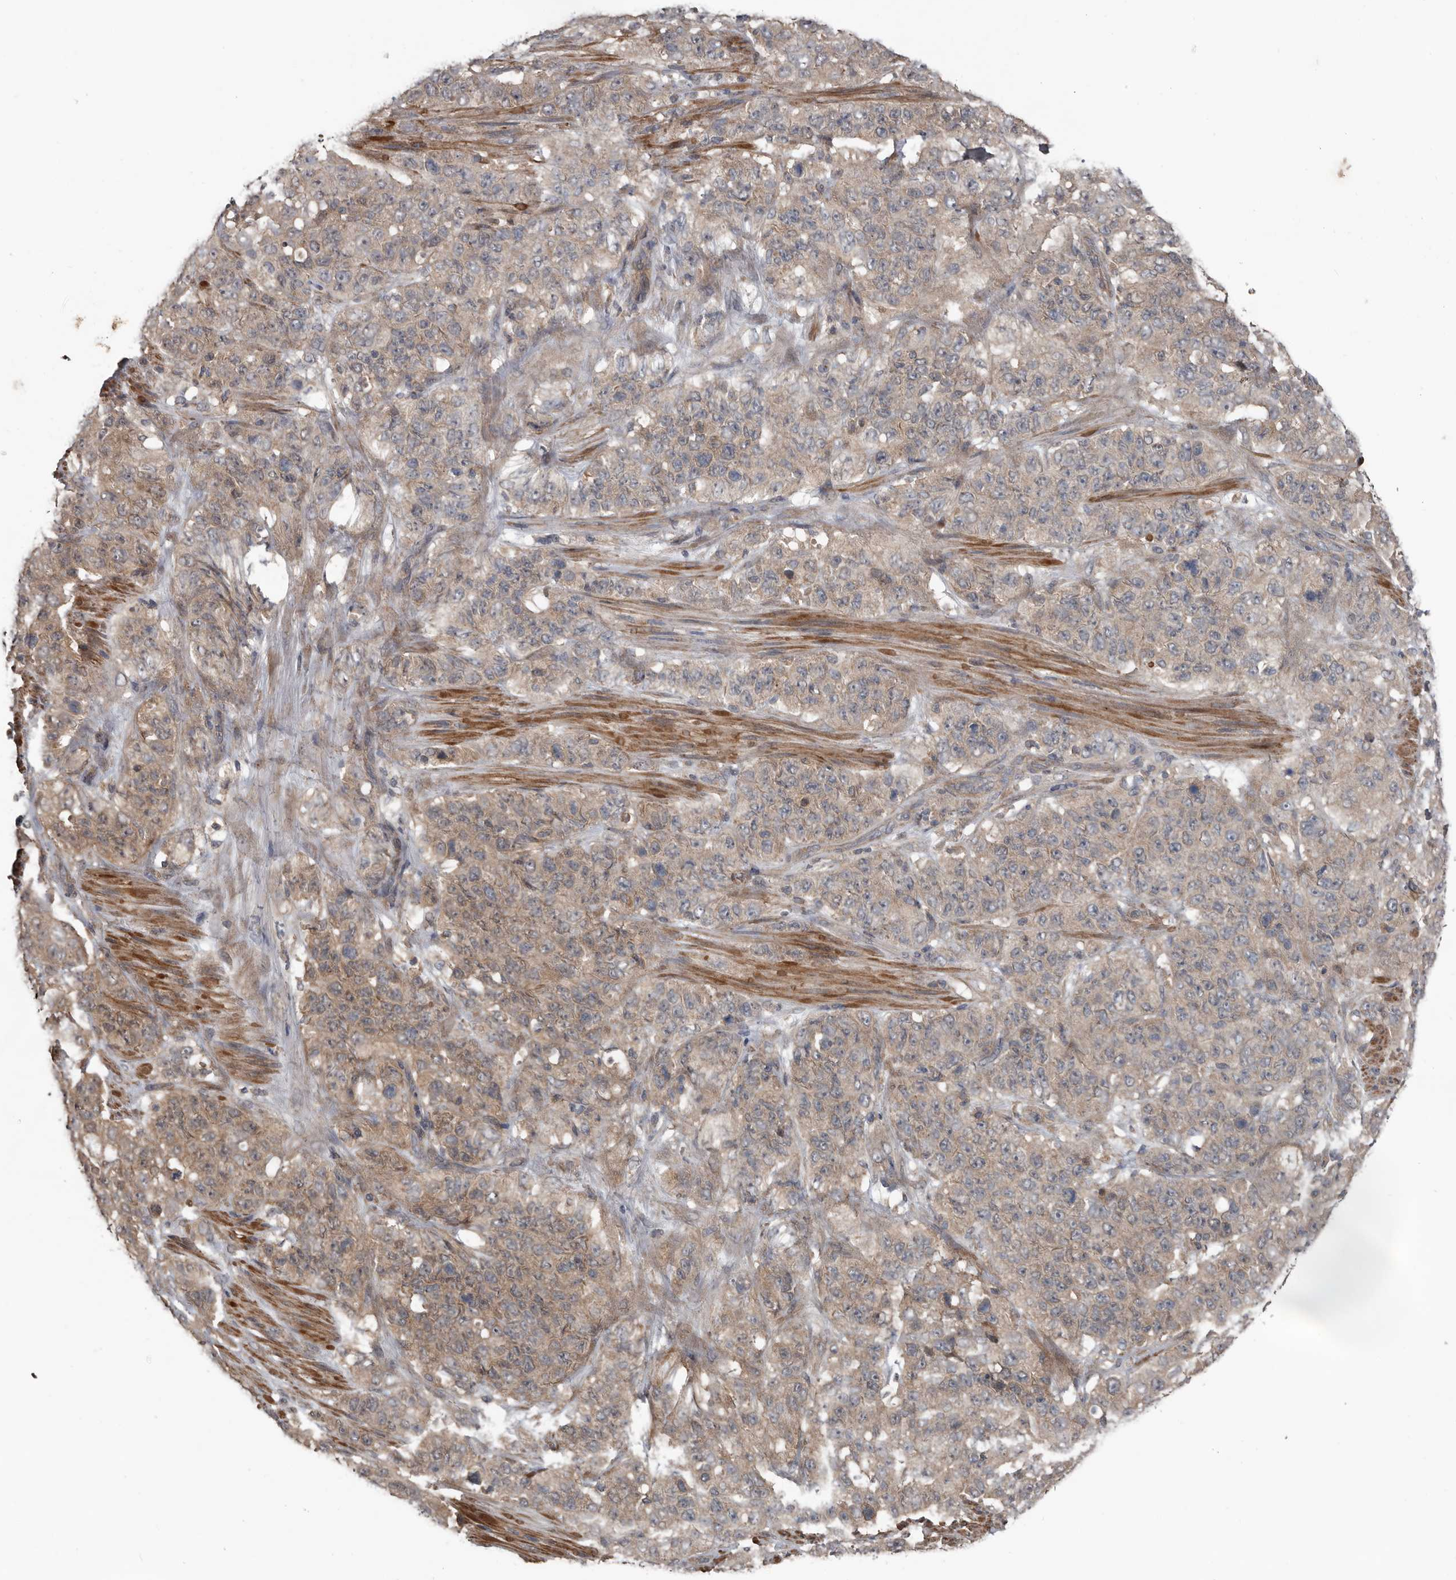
{"staining": {"intensity": "weak", "quantity": "25%-75%", "location": "cytoplasmic/membranous"}, "tissue": "stomach cancer", "cell_type": "Tumor cells", "image_type": "cancer", "snomed": [{"axis": "morphology", "description": "Adenocarcinoma, NOS"}, {"axis": "topography", "description": "Stomach"}], "caption": "Immunohistochemistry histopathology image of neoplastic tissue: adenocarcinoma (stomach) stained using immunohistochemistry demonstrates low levels of weak protein expression localized specifically in the cytoplasmic/membranous of tumor cells, appearing as a cytoplasmic/membranous brown color.", "gene": "DNAJB4", "patient": {"sex": "male", "age": 48}}